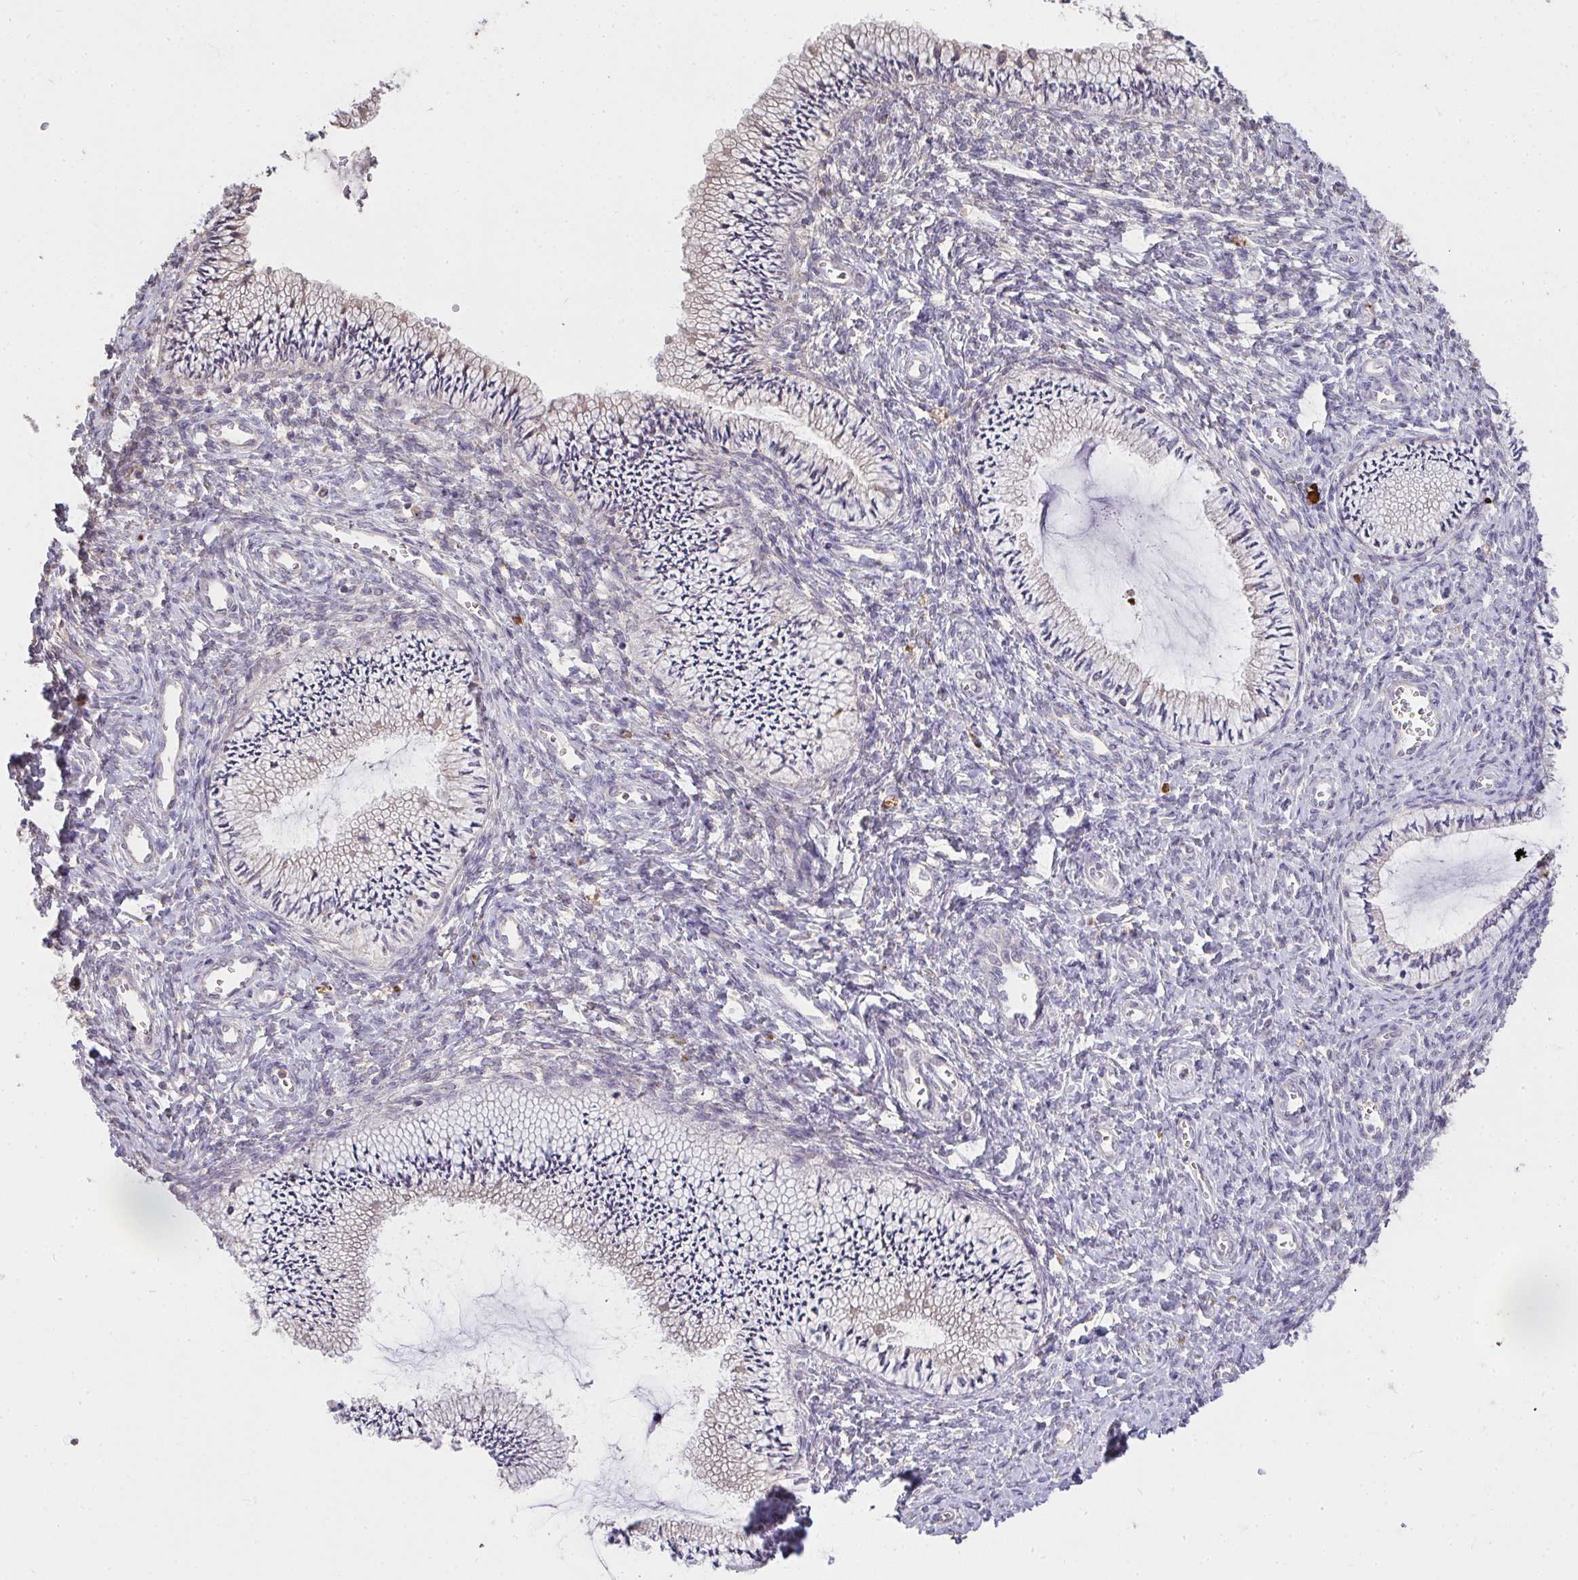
{"staining": {"intensity": "negative", "quantity": "none", "location": "none"}, "tissue": "cervix", "cell_type": "Glandular cells", "image_type": "normal", "snomed": [{"axis": "morphology", "description": "Normal tissue, NOS"}, {"axis": "topography", "description": "Cervix"}], "caption": "Cervix was stained to show a protein in brown. There is no significant expression in glandular cells.", "gene": "BRINP3", "patient": {"sex": "female", "age": 24}}